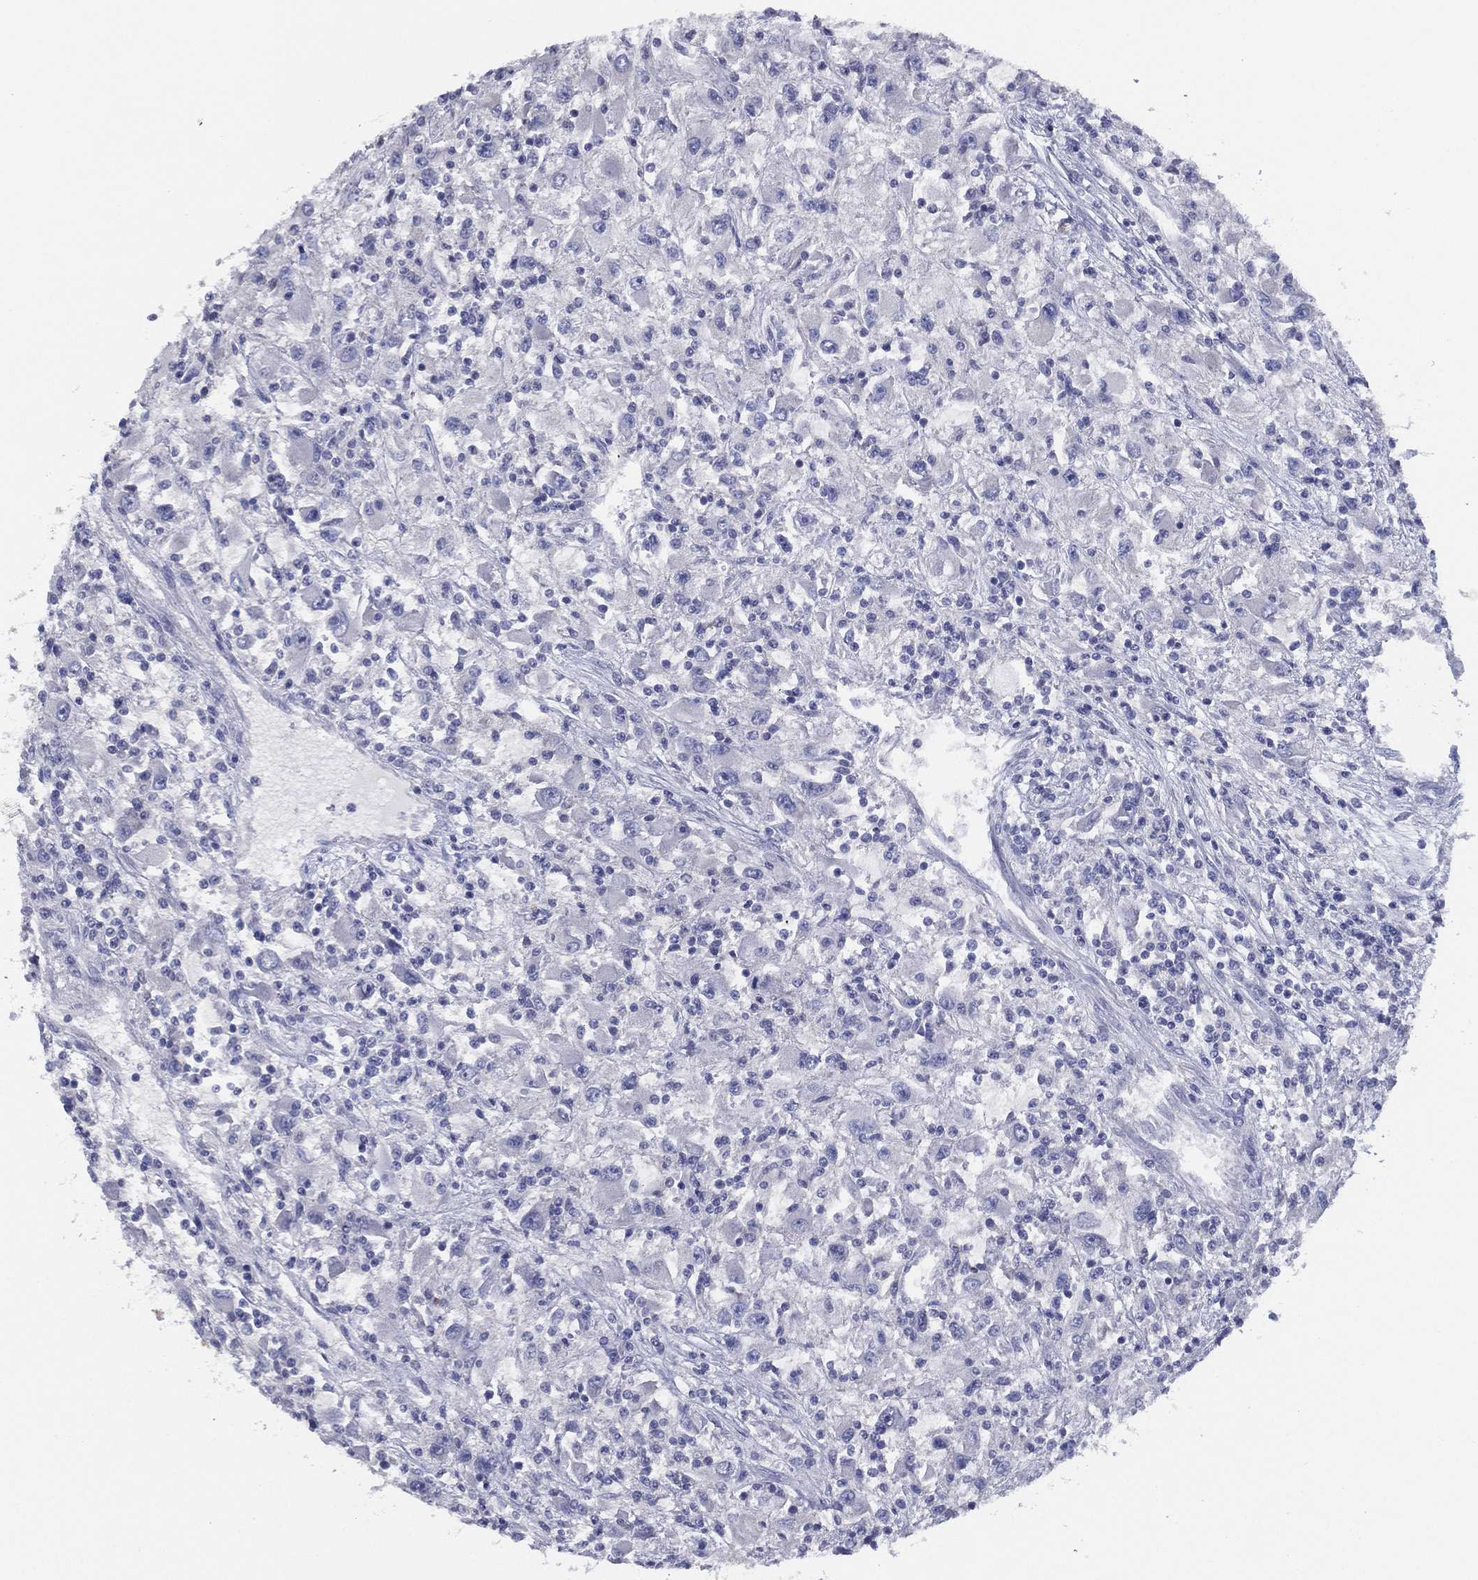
{"staining": {"intensity": "negative", "quantity": "none", "location": "none"}, "tissue": "renal cancer", "cell_type": "Tumor cells", "image_type": "cancer", "snomed": [{"axis": "morphology", "description": "Adenocarcinoma, NOS"}, {"axis": "topography", "description": "Kidney"}], "caption": "Tumor cells show no significant protein staining in renal adenocarcinoma.", "gene": "SLC13A4", "patient": {"sex": "female", "age": 67}}